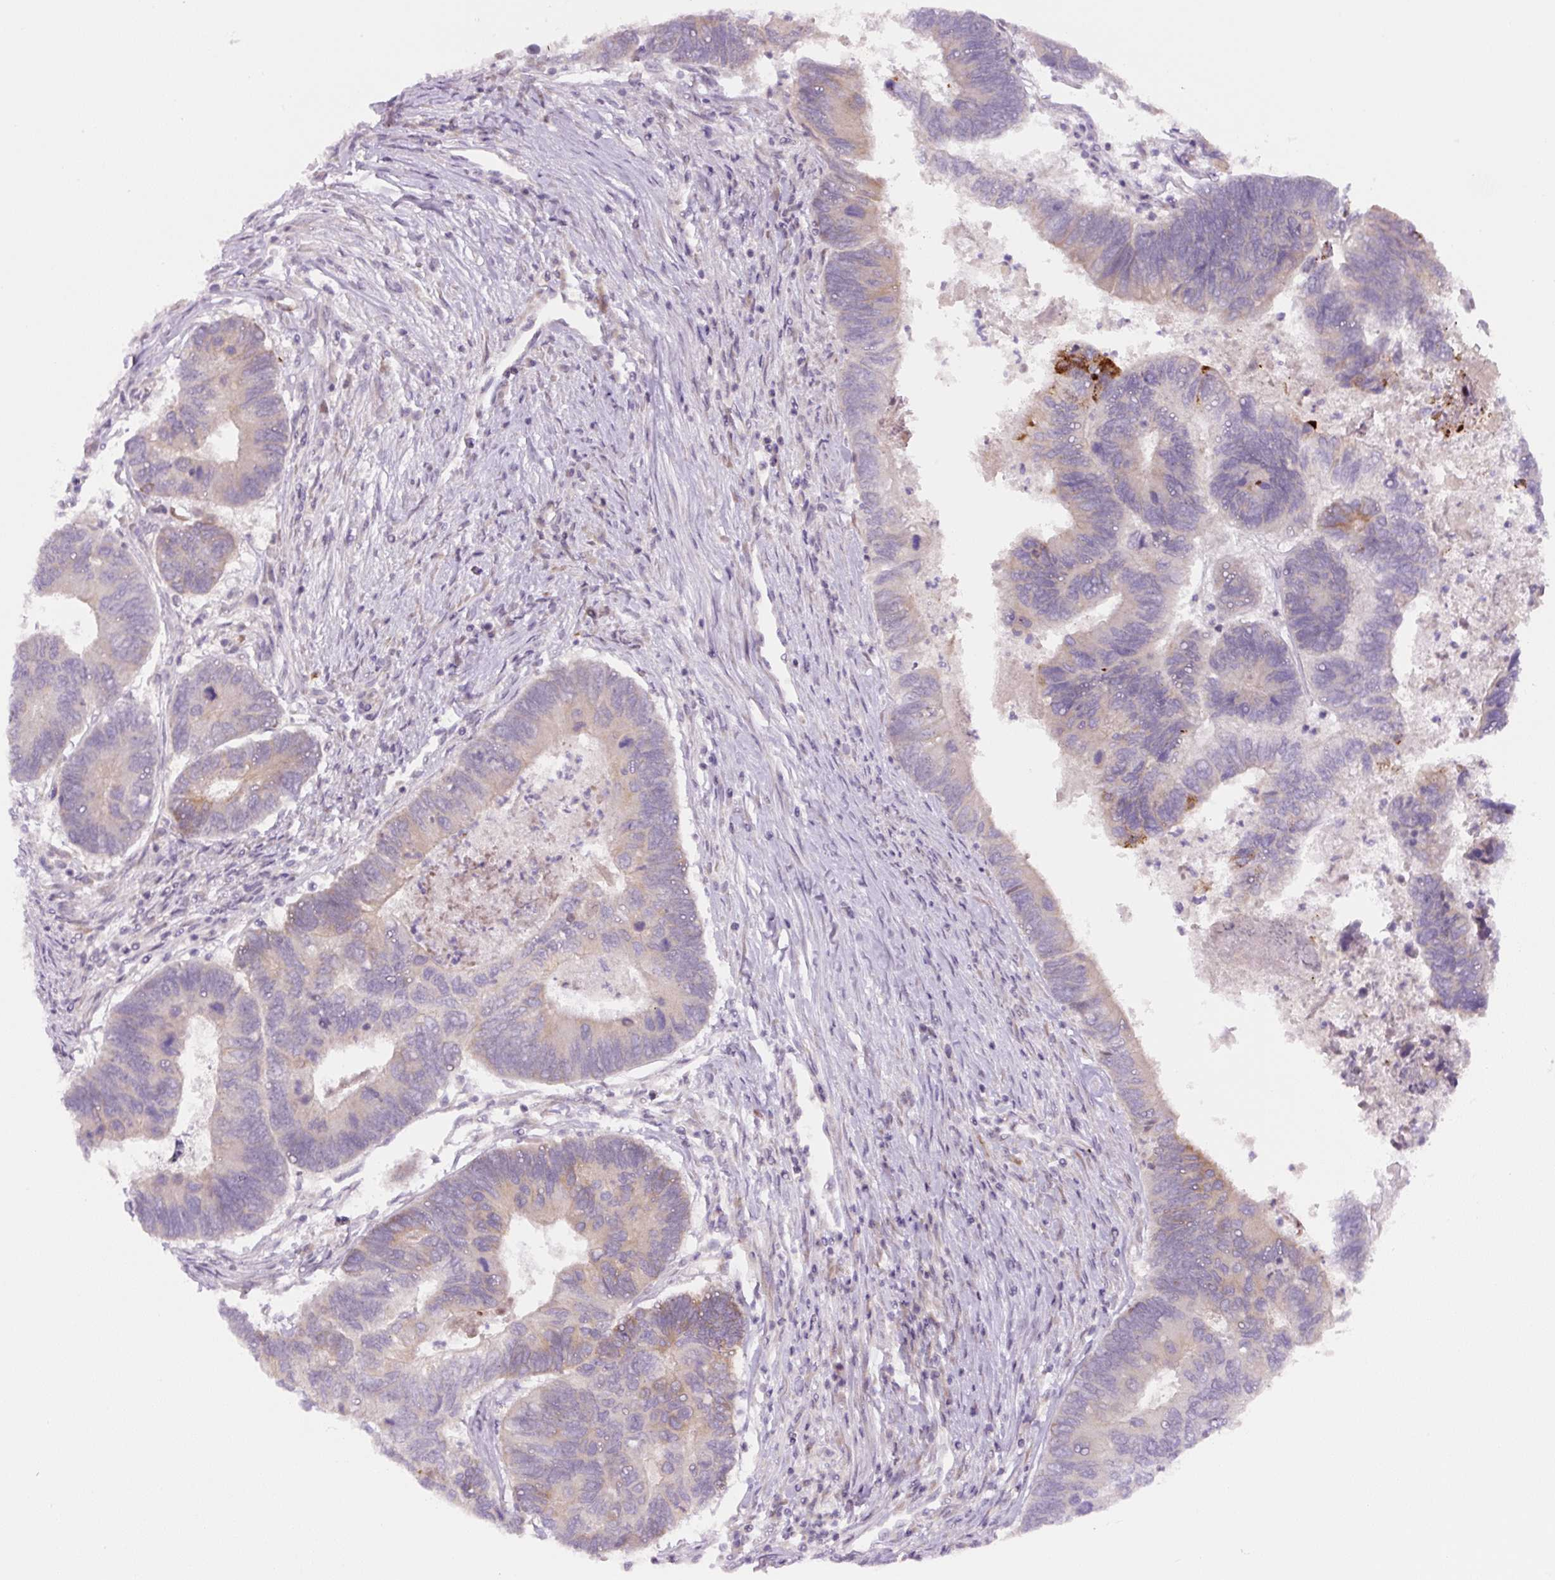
{"staining": {"intensity": "weak", "quantity": "<25%", "location": "cytoplasmic/membranous"}, "tissue": "colorectal cancer", "cell_type": "Tumor cells", "image_type": "cancer", "snomed": [{"axis": "morphology", "description": "Adenocarcinoma, NOS"}, {"axis": "topography", "description": "Colon"}], "caption": "Histopathology image shows no protein expression in tumor cells of colorectal cancer (adenocarcinoma) tissue.", "gene": "YIF1B", "patient": {"sex": "female", "age": 67}}